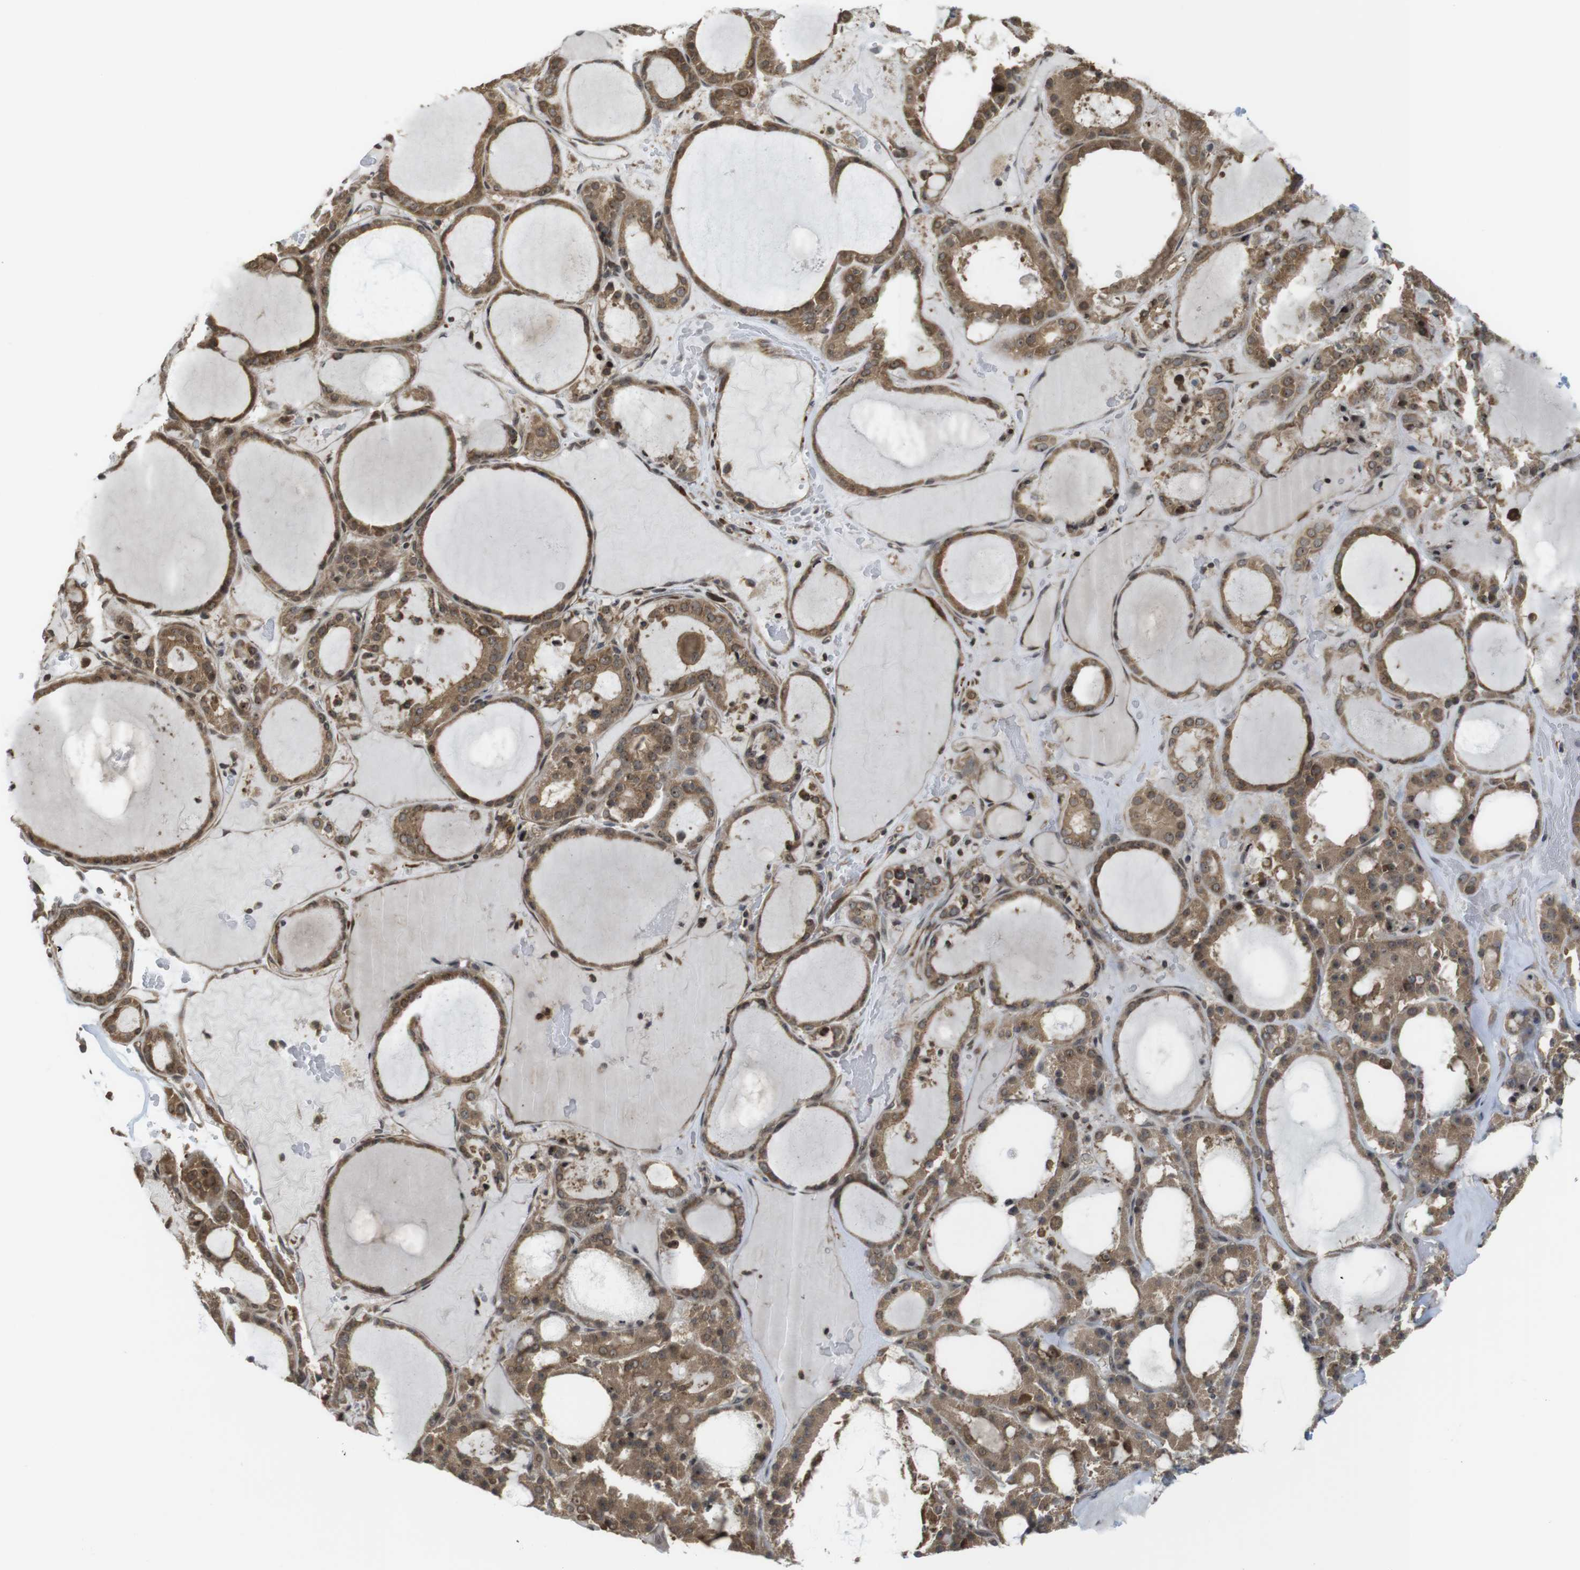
{"staining": {"intensity": "moderate", "quantity": ">75%", "location": "cytoplasmic/membranous"}, "tissue": "thyroid gland", "cell_type": "Glandular cells", "image_type": "normal", "snomed": [{"axis": "morphology", "description": "Normal tissue, NOS"}, {"axis": "morphology", "description": "Carcinoma, NOS"}, {"axis": "topography", "description": "Thyroid gland"}], "caption": "Immunohistochemistry (IHC) image of unremarkable thyroid gland: human thyroid gland stained using immunohistochemistry shows medium levels of moderate protein expression localized specifically in the cytoplasmic/membranous of glandular cells, appearing as a cytoplasmic/membranous brown color.", "gene": "CC2D1A", "patient": {"sex": "female", "age": 86}}